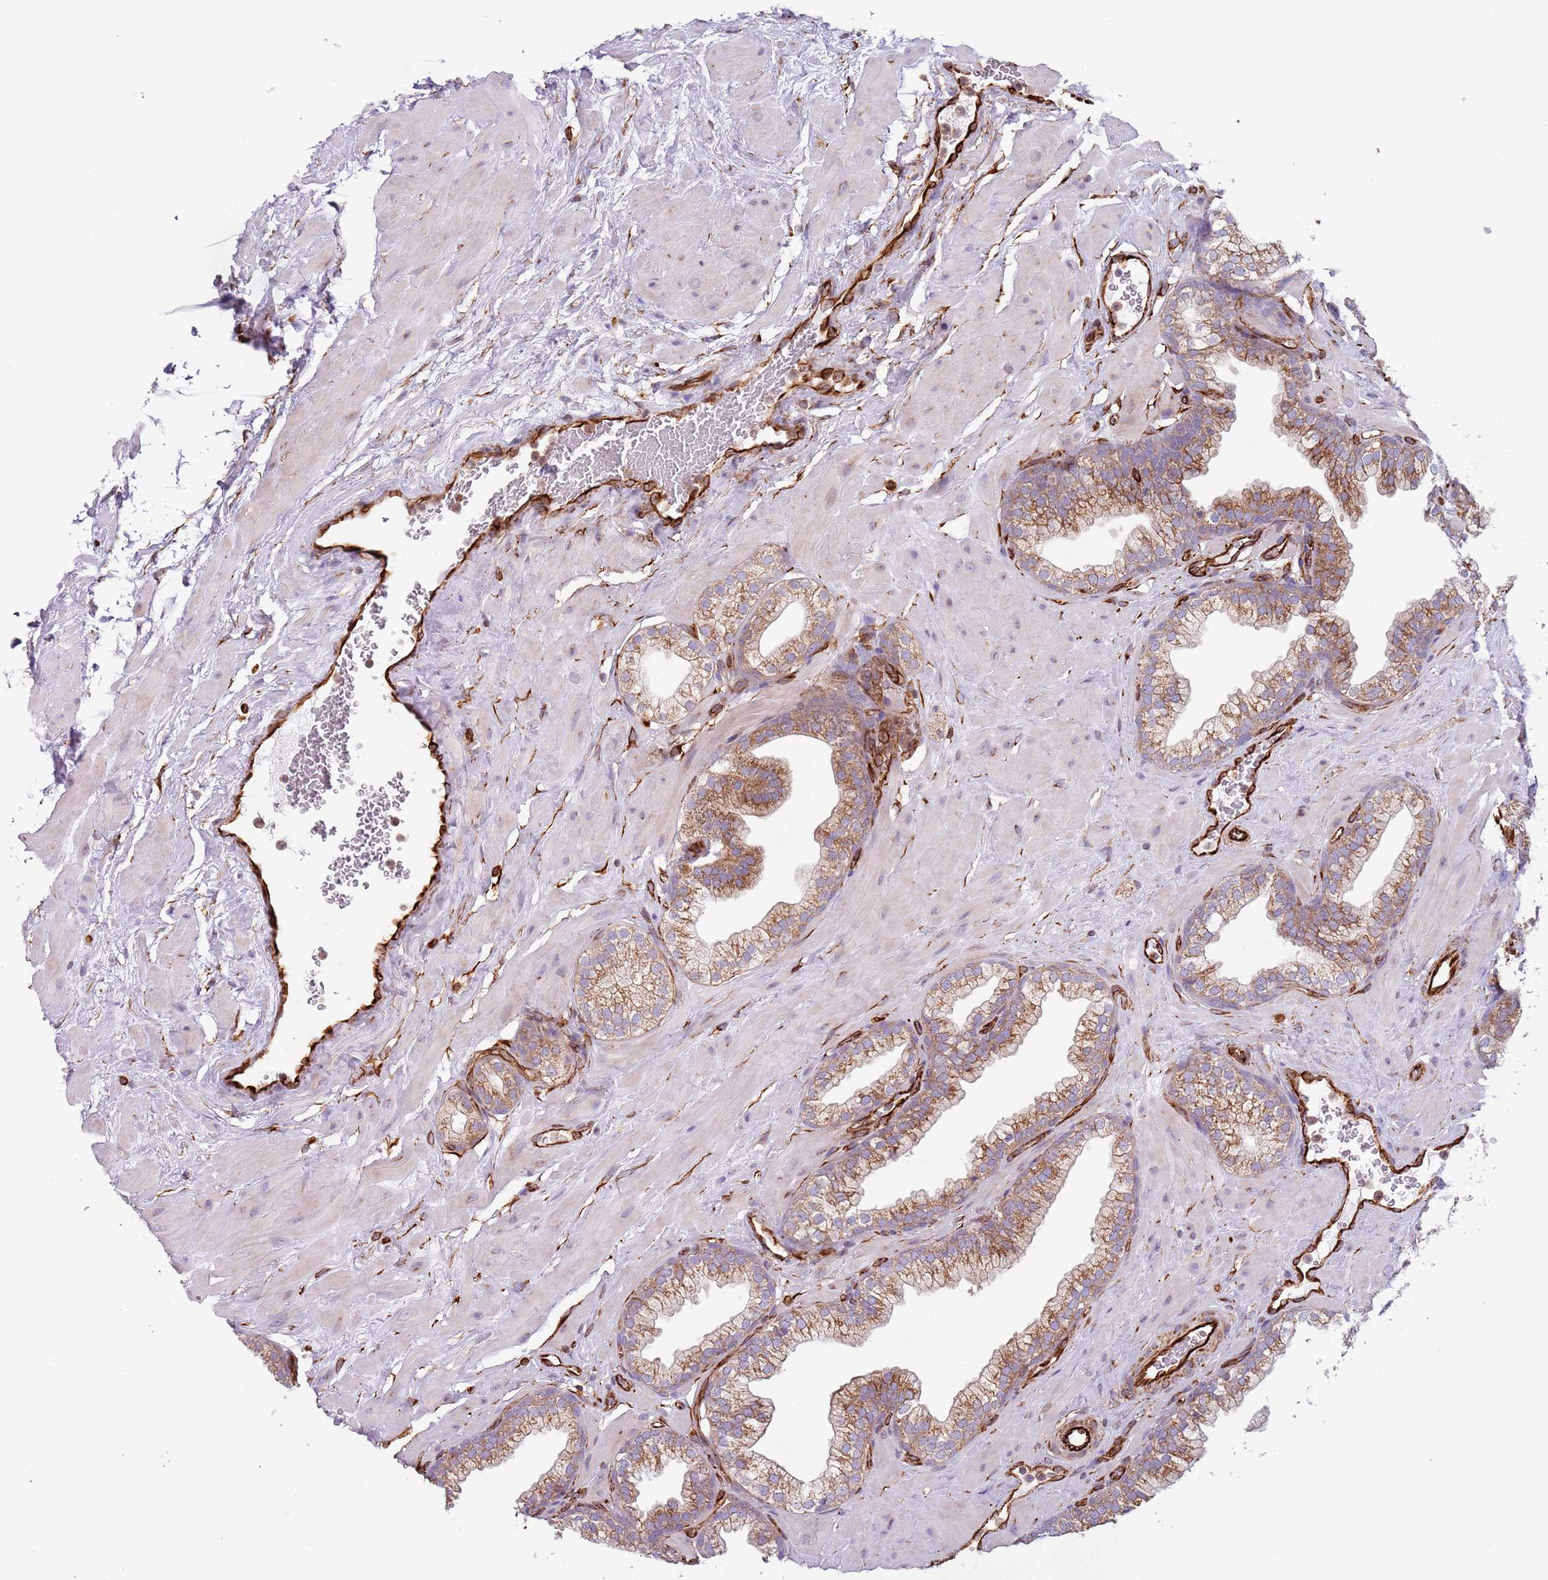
{"staining": {"intensity": "moderate", "quantity": "25%-75%", "location": "cytoplasmic/membranous"}, "tissue": "prostate", "cell_type": "Glandular cells", "image_type": "normal", "snomed": [{"axis": "morphology", "description": "Normal tissue, NOS"}, {"axis": "morphology", "description": "Urothelial carcinoma, Low grade"}, {"axis": "topography", "description": "Urinary bladder"}, {"axis": "topography", "description": "Prostate"}], "caption": "IHC image of normal human prostate stained for a protein (brown), which displays medium levels of moderate cytoplasmic/membranous positivity in approximately 25%-75% of glandular cells.", "gene": "SNAPIN", "patient": {"sex": "male", "age": 60}}